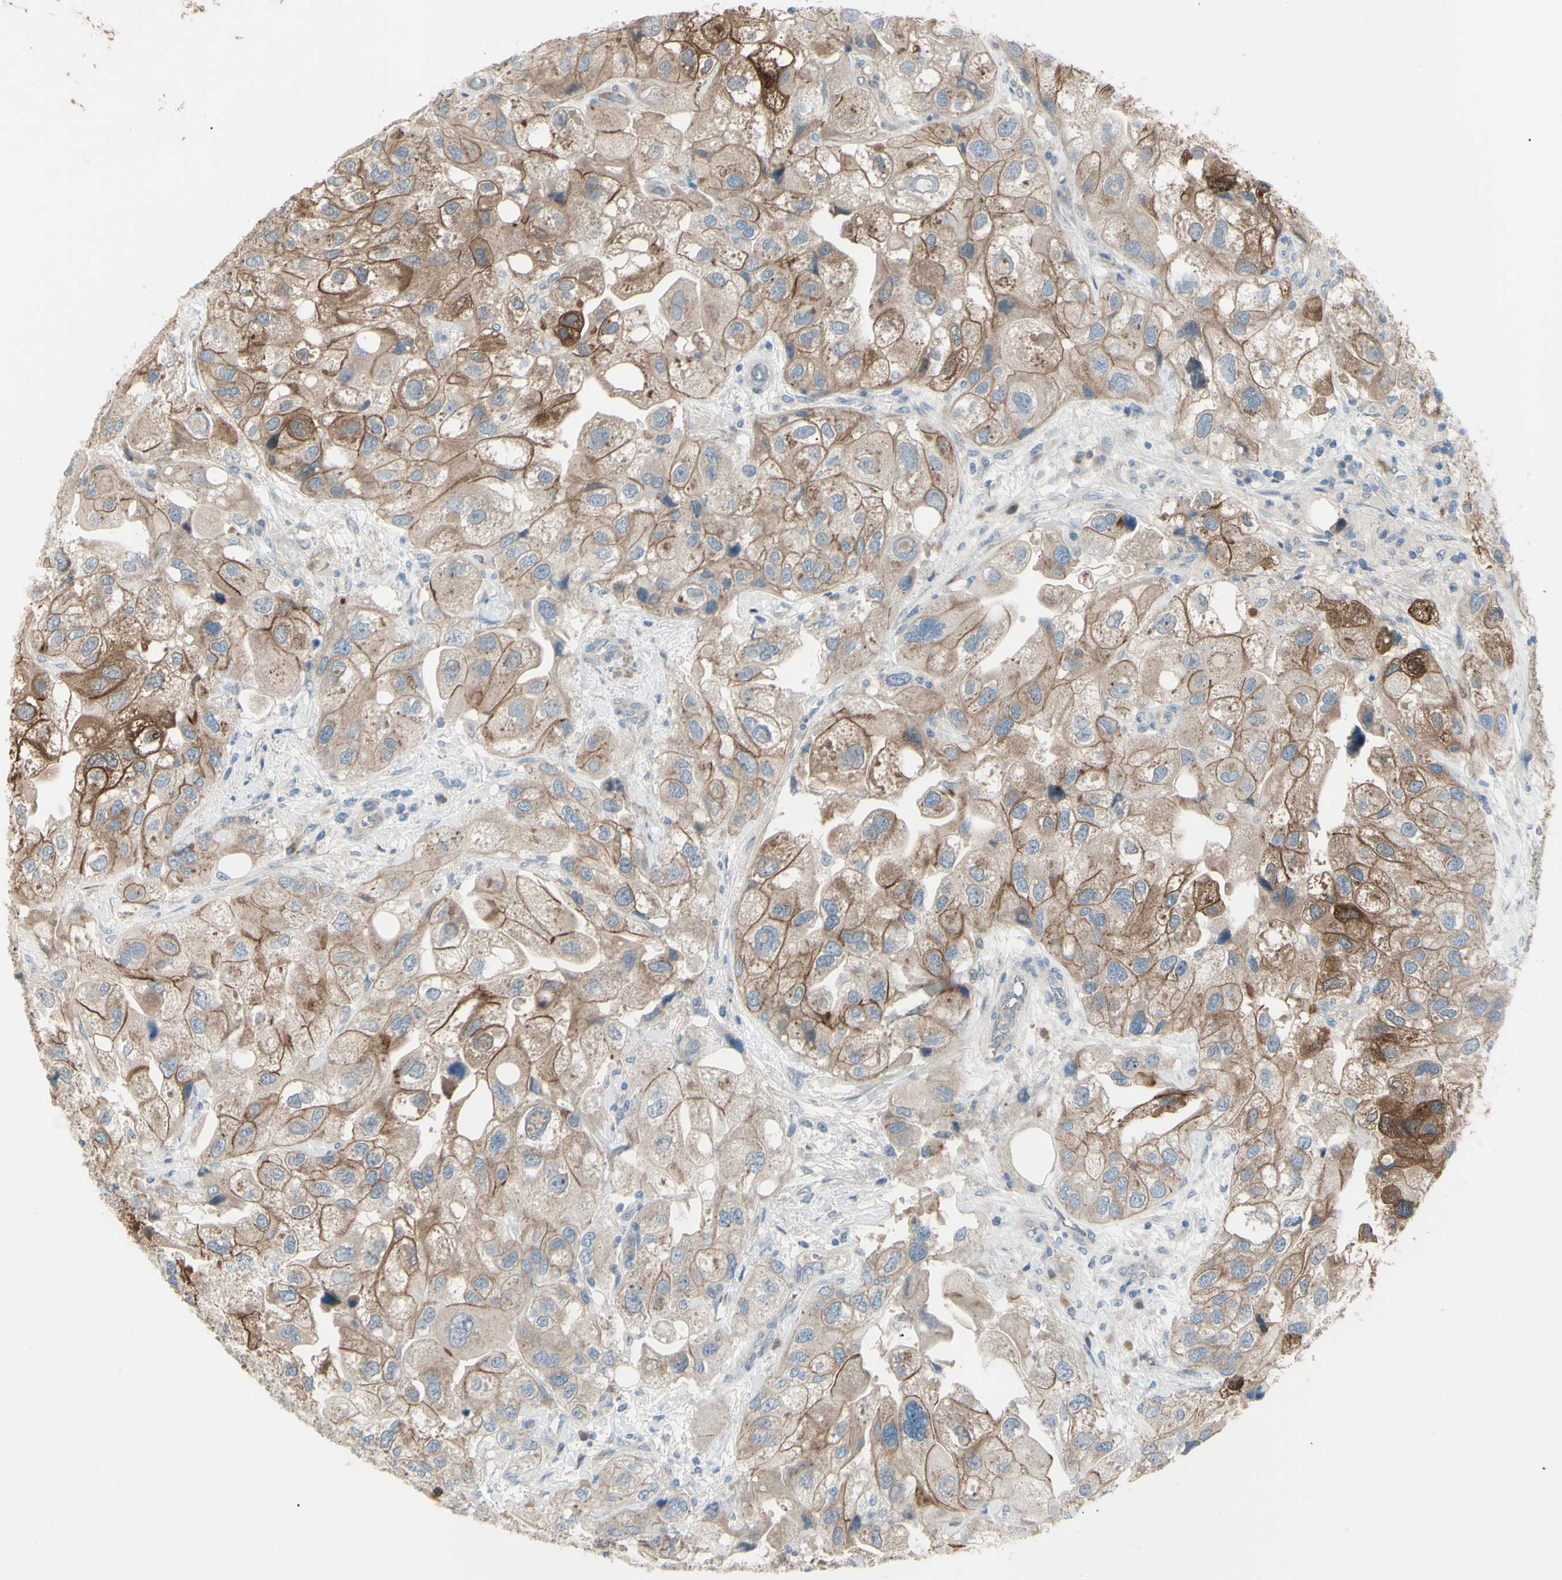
{"staining": {"intensity": "moderate", "quantity": ">75%", "location": "cytoplasmic/membranous"}, "tissue": "urothelial cancer", "cell_type": "Tumor cells", "image_type": "cancer", "snomed": [{"axis": "morphology", "description": "Urothelial carcinoma, High grade"}, {"axis": "topography", "description": "Urinary bladder"}], "caption": "IHC of urothelial cancer displays medium levels of moderate cytoplasmic/membranous expression in approximately >75% of tumor cells.", "gene": "LRRK1", "patient": {"sex": "female", "age": 64}}